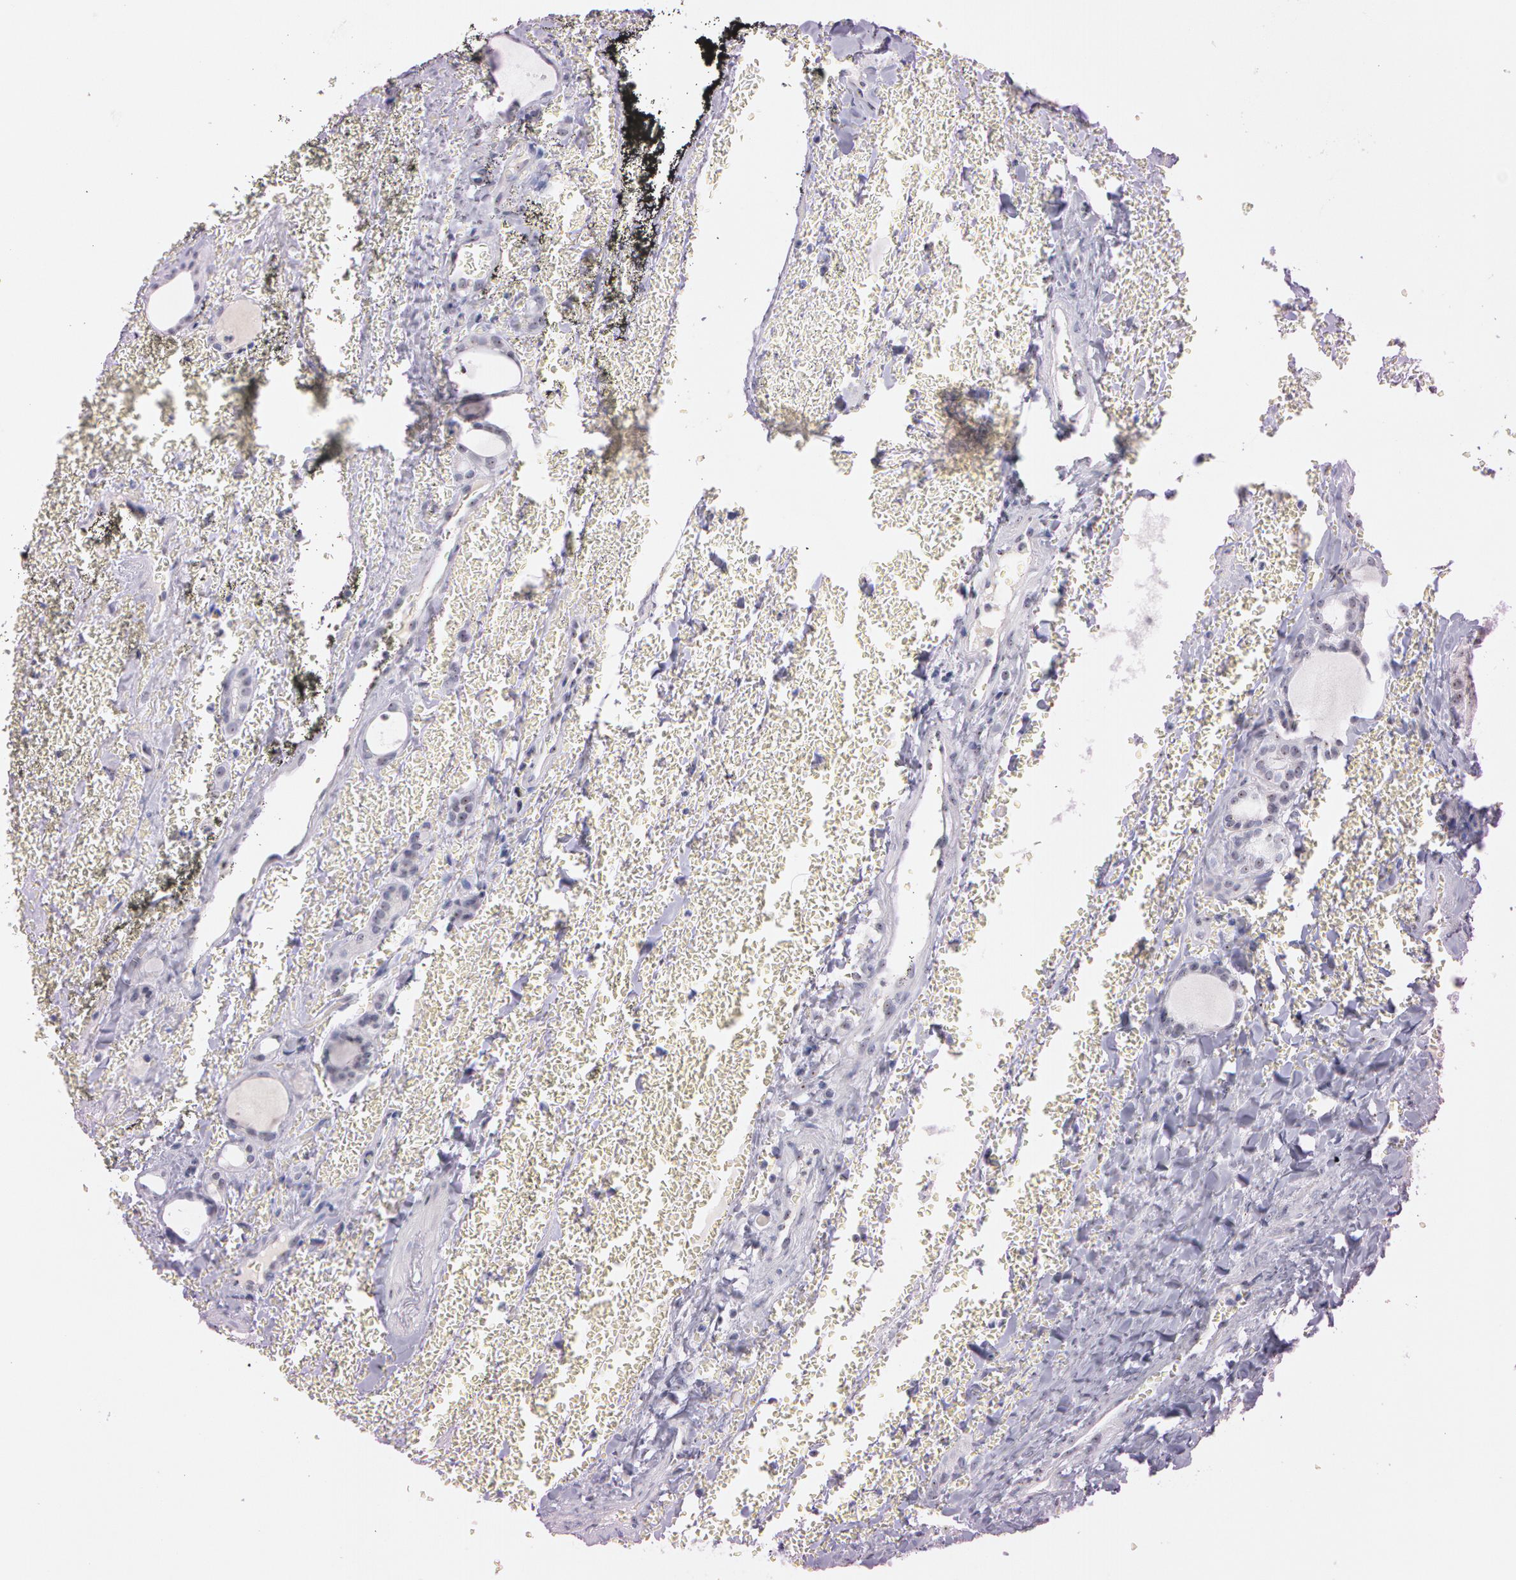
{"staining": {"intensity": "strong", "quantity": ">75%", "location": "nuclear"}, "tissue": "thyroid cancer", "cell_type": "Tumor cells", "image_type": "cancer", "snomed": [{"axis": "morphology", "description": "Carcinoma, NOS"}, {"axis": "topography", "description": "Thyroid gland"}], "caption": "There is high levels of strong nuclear positivity in tumor cells of thyroid carcinoma, as demonstrated by immunohistochemical staining (brown color).", "gene": "FBL", "patient": {"sex": "male", "age": 76}}